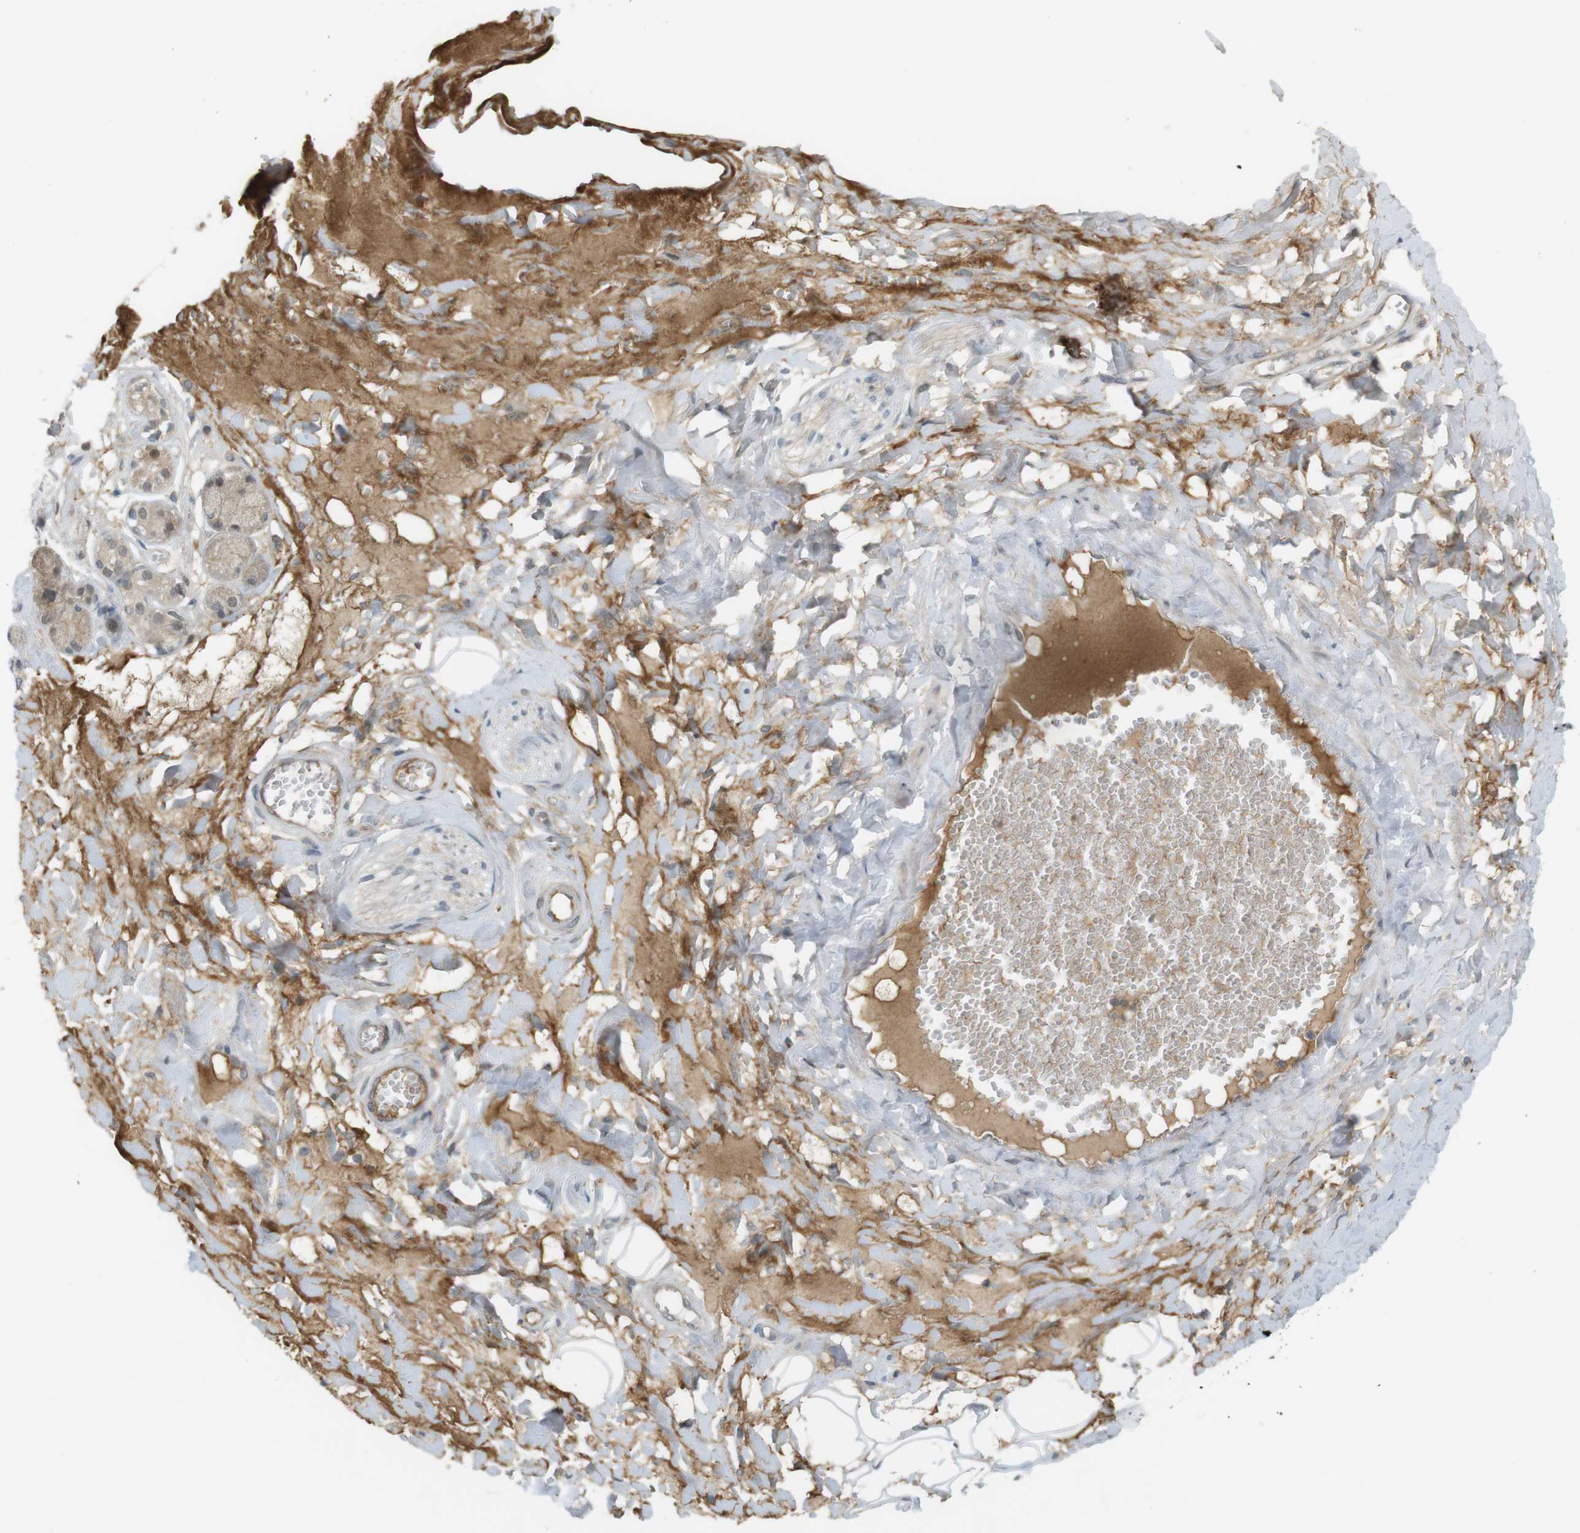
{"staining": {"intensity": "negative", "quantity": "none", "location": "none"}, "tissue": "adipose tissue", "cell_type": "Adipocytes", "image_type": "normal", "snomed": [{"axis": "morphology", "description": "Normal tissue, NOS"}, {"axis": "morphology", "description": "Inflammation, NOS"}, {"axis": "topography", "description": "Salivary gland"}, {"axis": "topography", "description": "Peripheral nerve tissue"}], "caption": "IHC histopathology image of benign human adipose tissue stained for a protein (brown), which demonstrates no expression in adipocytes.", "gene": "ZDHHC20", "patient": {"sex": "female", "age": 75}}